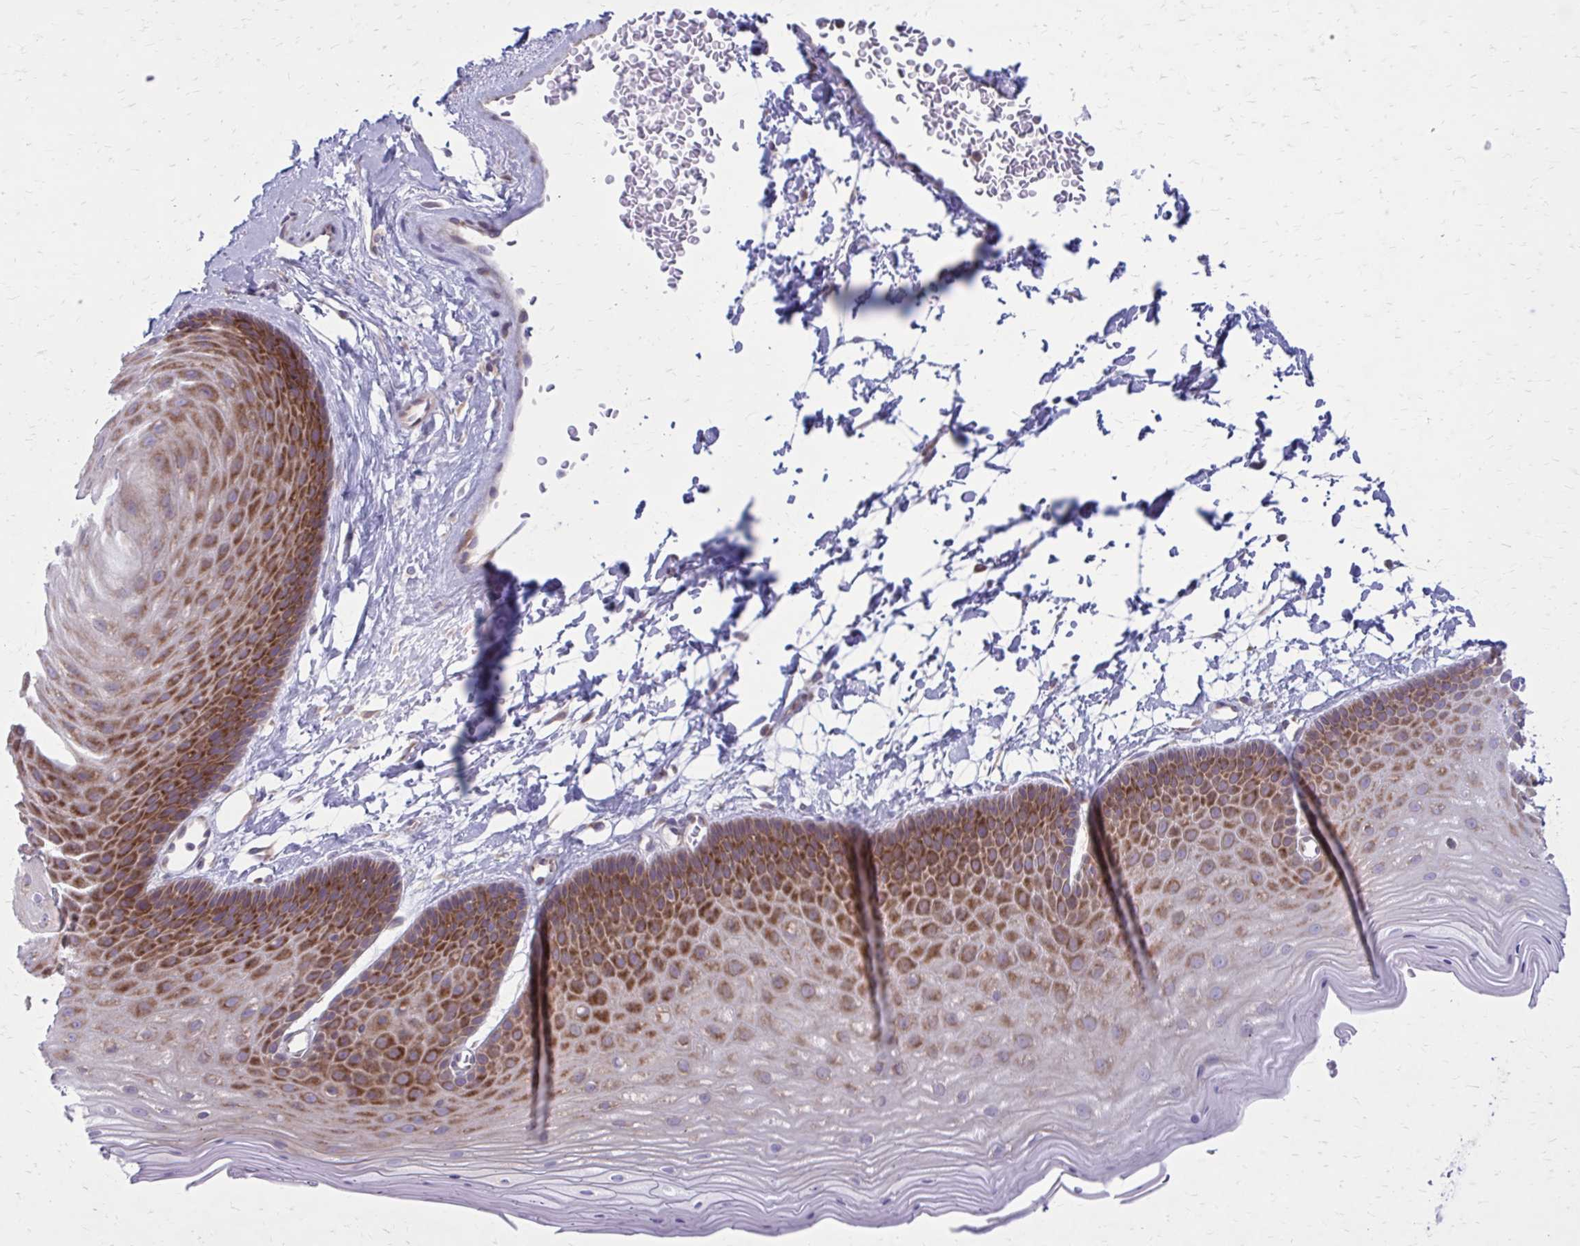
{"staining": {"intensity": "strong", "quantity": "25%-75%", "location": "cytoplasmic/membranous"}, "tissue": "skin", "cell_type": "Epidermal cells", "image_type": "normal", "snomed": [{"axis": "morphology", "description": "Normal tissue, NOS"}, {"axis": "topography", "description": "Anal"}], "caption": "A high amount of strong cytoplasmic/membranous positivity is seen in about 25%-75% of epidermal cells in benign skin.", "gene": "GIGYF2", "patient": {"sex": "male", "age": 53}}